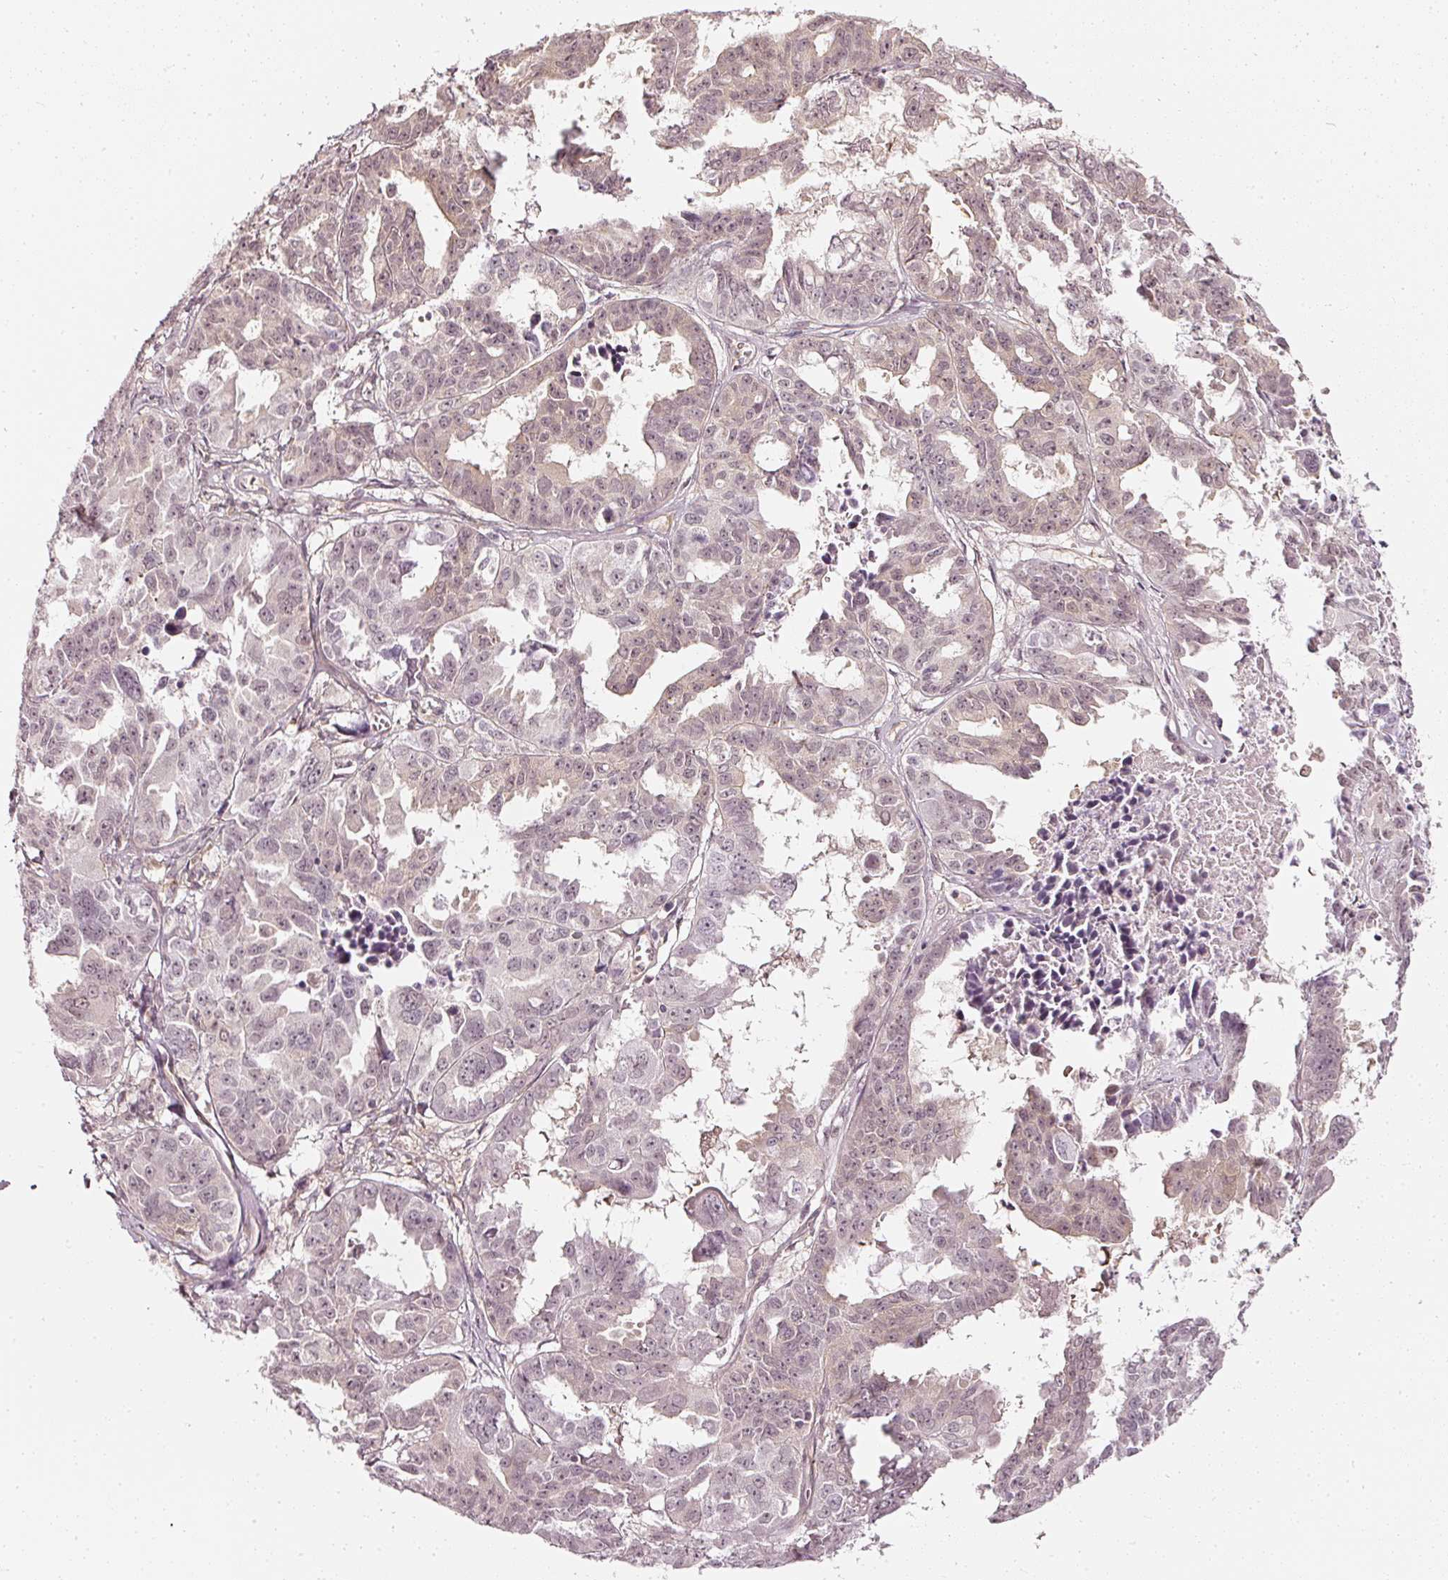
{"staining": {"intensity": "negative", "quantity": "none", "location": "none"}, "tissue": "ovarian cancer", "cell_type": "Tumor cells", "image_type": "cancer", "snomed": [{"axis": "morphology", "description": "Adenocarcinoma, NOS"}, {"axis": "morphology", "description": "Carcinoma, endometroid"}, {"axis": "topography", "description": "Ovary"}], "caption": "Micrograph shows no significant protein staining in tumor cells of endometroid carcinoma (ovarian). (Stains: DAB (3,3'-diaminobenzidine) immunohistochemistry with hematoxylin counter stain, Microscopy: brightfield microscopy at high magnification).", "gene": "DRD2", "patient": {"sex": "female", "age": 72}}